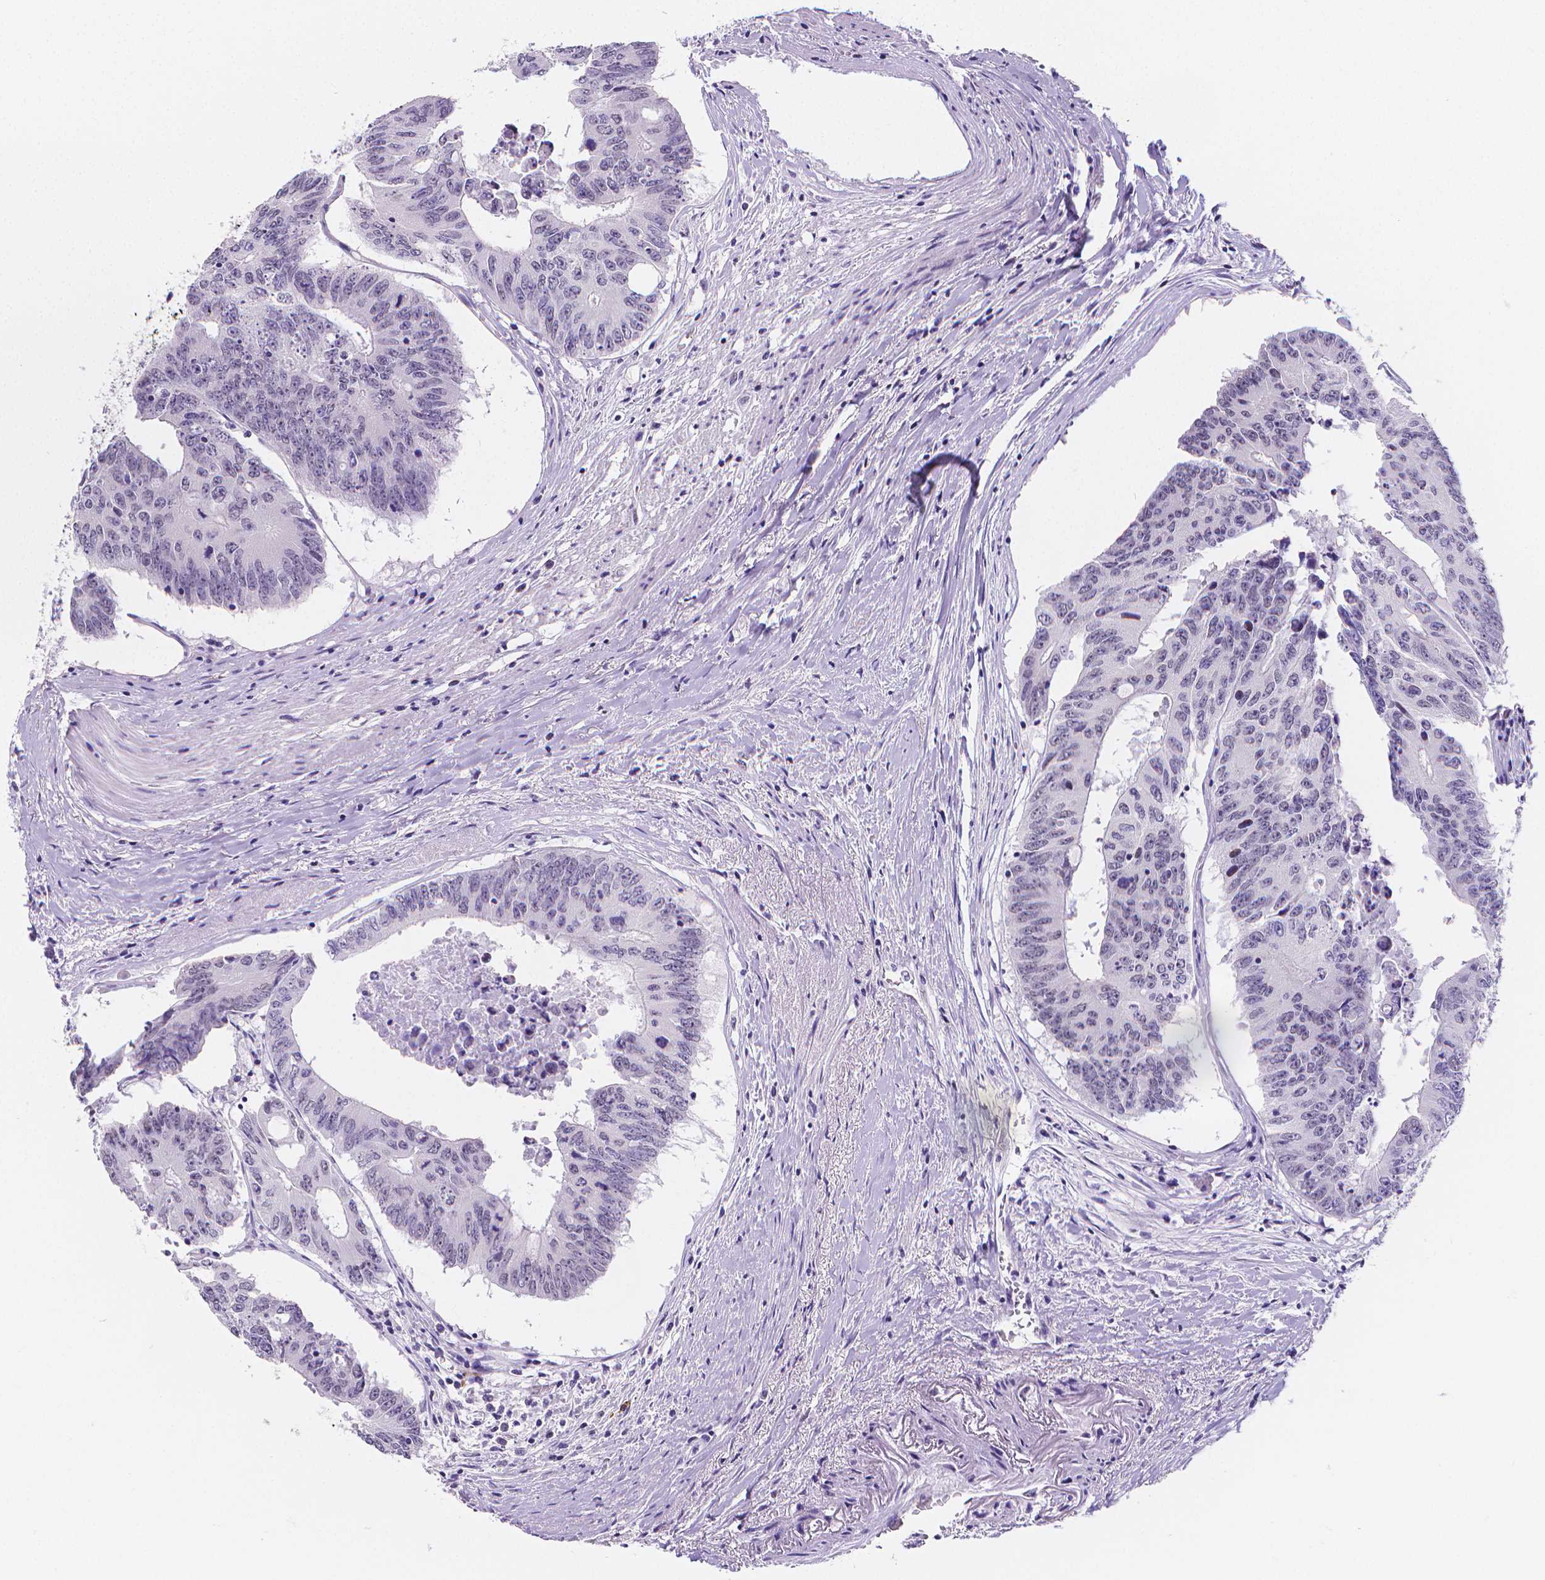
{"staining": {"intensity": "negative", "quantity": "none", "location": "none"}, "tissue": "colorectal cancer", "cell_type": "Tumor cells", "image_type": "cancer", "snomed": [{"axis": "morphology", "description": "Adenocarcinoma, NOS"}, {"axis": "topography", "description": "Rectum"}], "caption": "Tumor cells are negative for brown protein staining in colorectal cancer (adenocarcinoma).", "gene": "MEF2C", "patient": {"sex": "male", "age": 59}}